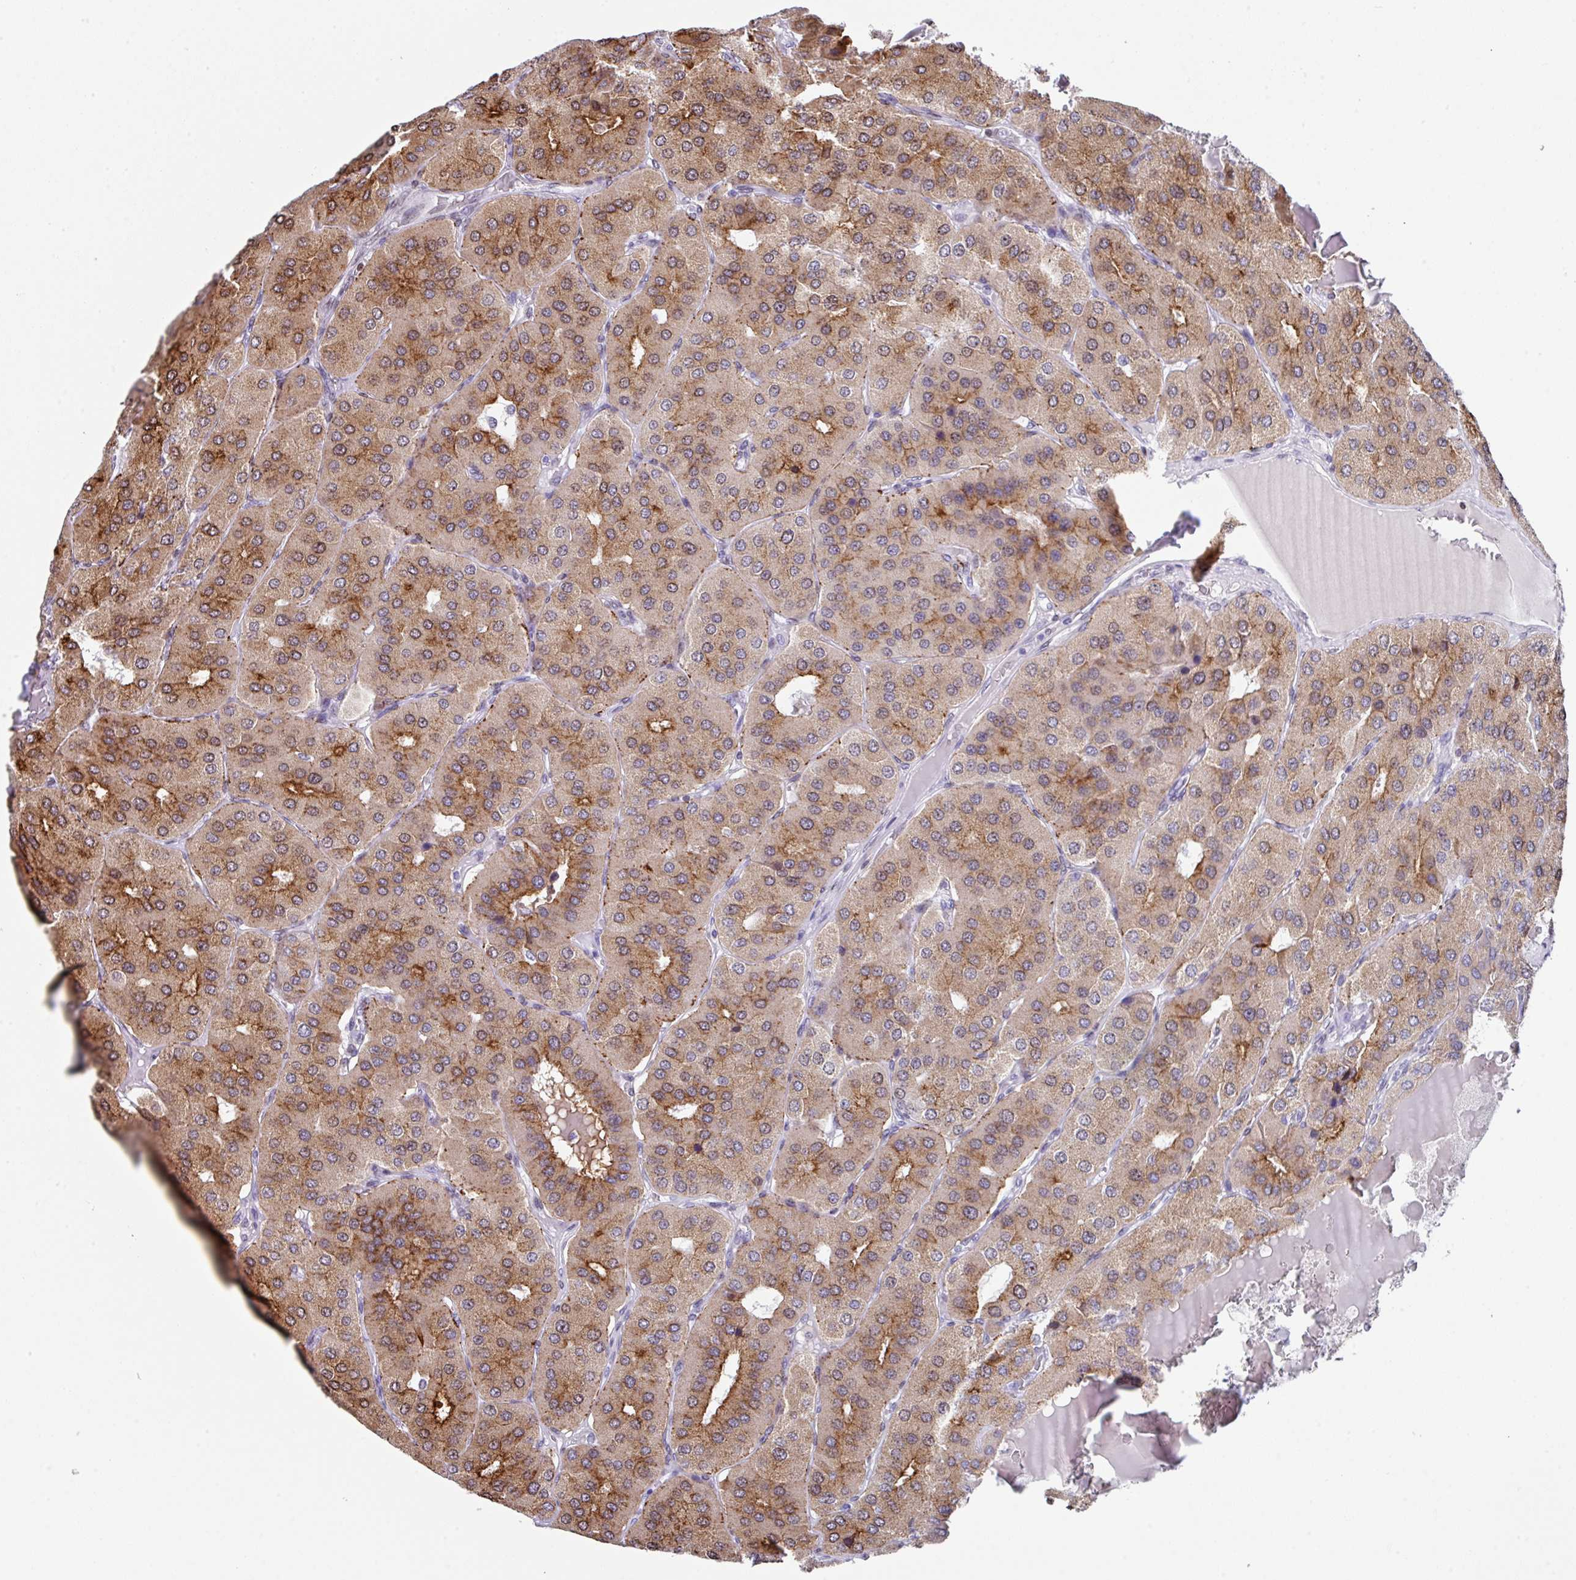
{"staining": {"intensity": "moderate", "quantity": "25%-75%", "location": "cytoplasmic/membranous"}, "tissue": "parathyroid gland", "cell_type": "Glandular cells", "image_type": "normal", "snomed": [{"axis": "morphology", "description": "Normal tissue, NOS"}, {"axis": "morphology", "description": "Adenoma, NOS"}, {"axis": "topography", "description": "Parathyroid gland"}], "caption": "This is a histology image of immunohistochemistry staining of normal parathyroid gland, which shows moderate staining in the cytoplasmic/membranous of glandular cells.", "gene": "TCF3", "patient": {"sex": "female", "age": 86}}